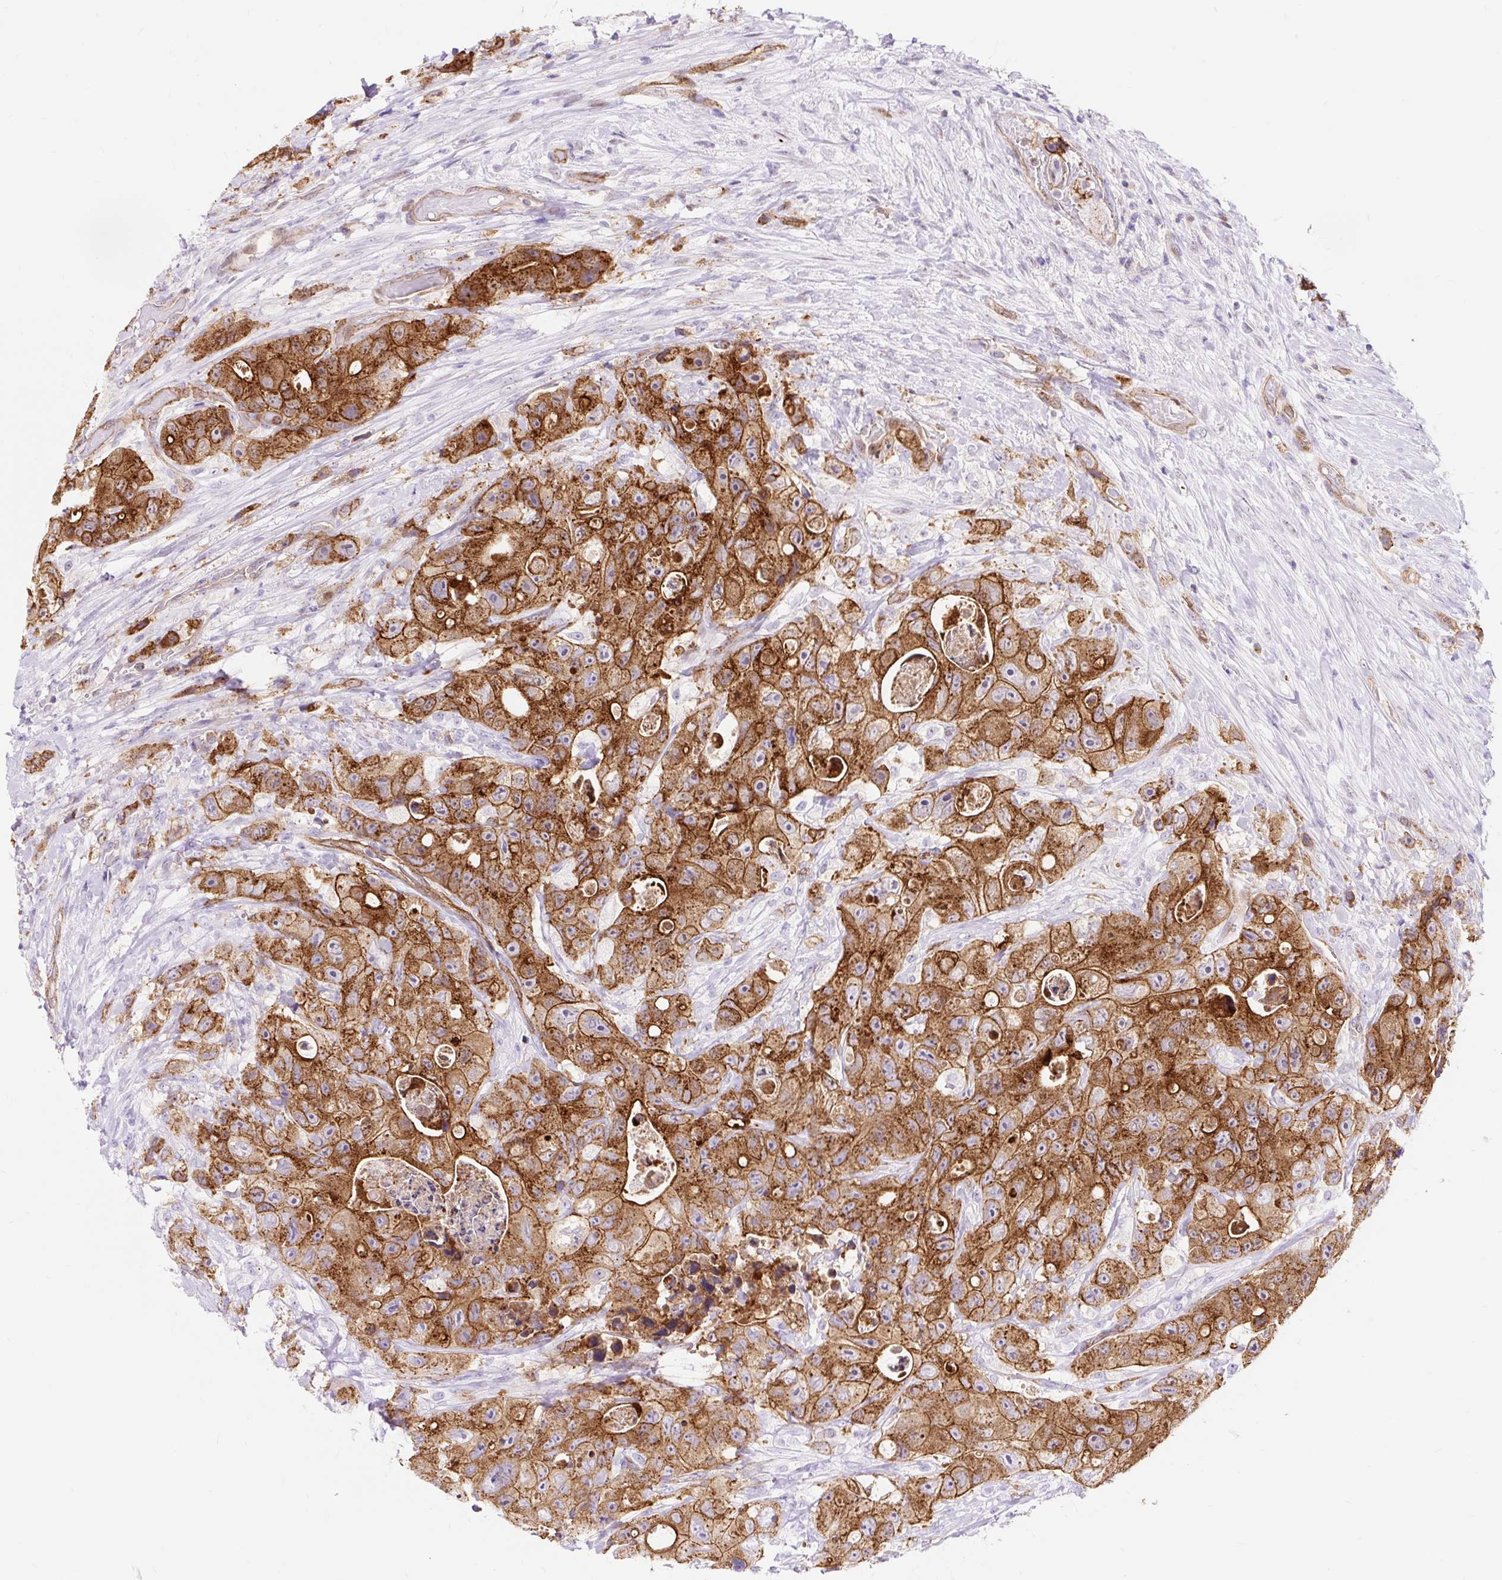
{"staining": {"intensity": "strong", "quantity": ">75%", "location": "cytoplasmic/membranous"}, "tissue": "colorectal cancer", "cell_type": "Tumor cells", "image_type": "cancer", "snomed": [{"axis": "morphology", "description": "Adenocarcinoma, NOS"}, {"axis": "topography", "description": "Colon"}], "caption": "Immunohistochemical staining of adenocarcinoma (colorectal) exhibits strong cytoplasmic/membranous protein staining in about >75% of tumor cells.", "gene": "HIP1R", "patient": {"sex": "female", "age": 46}}